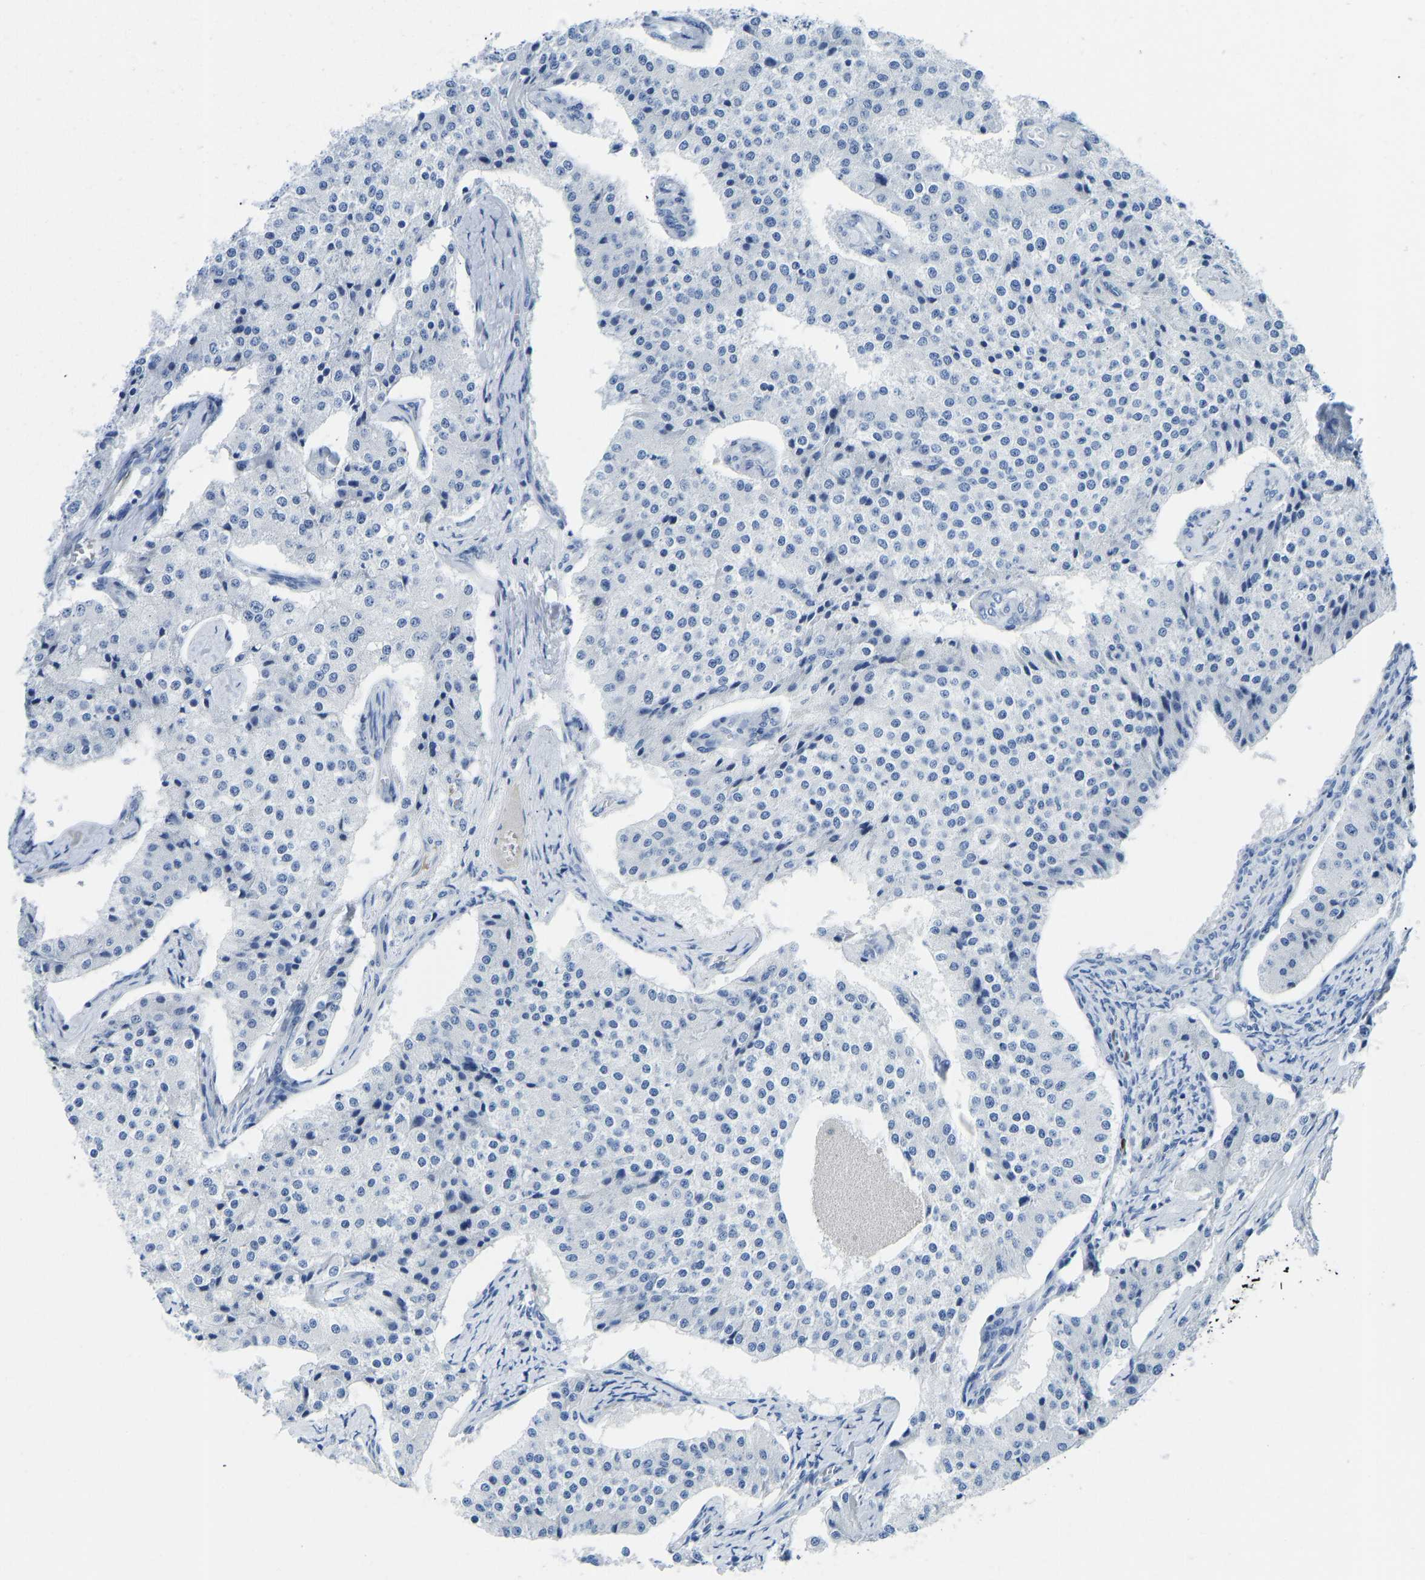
{"staining": {"intensity": "negative", "quantity": "none", "location": "none"}, "tissue": "carcinoid", "cell_type": "Tumor cells", "image_type": "cancer", "snomed": [{"axis": "morphology", "description": "Carcinoid, malignant, NOS"}, {"axis": "topography", "description": "Colon"}], "caption": "There is no significant positivity in tumor cells of carcinoid.", "gene": "NKAIN3", "patient": {"sex": "female", "age": 52}}